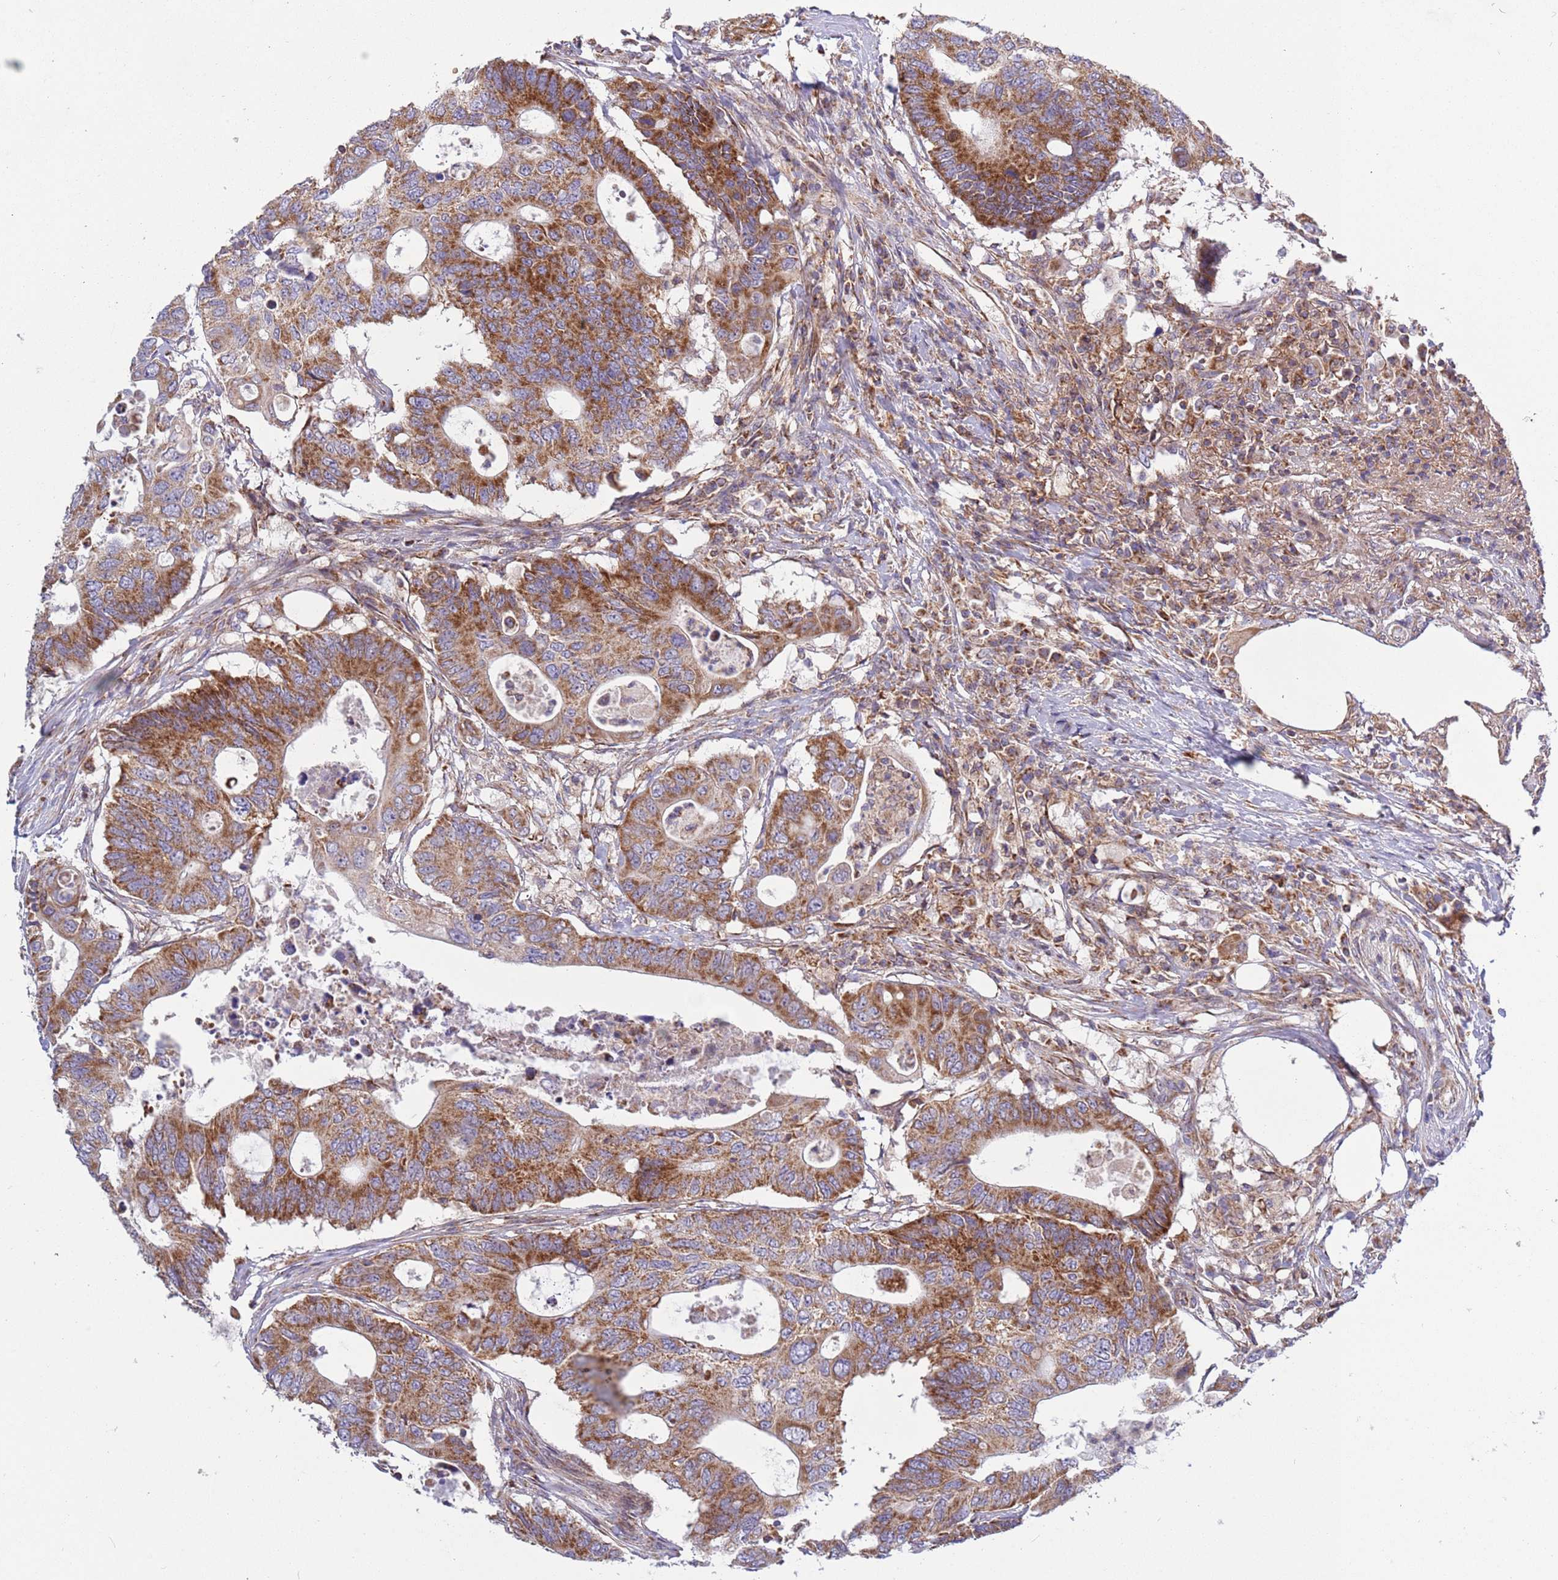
{"staining": {"intensity": "strong", "quantity": "25%-75%", "location": "cytoplasmic/membranous"}, "tissue": "colorectal cancer", "cell_type": "Tumor cells", "image_type": "cancer", "snomed": [{"axis": "morphology", "description": "Adenocarcinoma, NOS"}, {"axis": "topography", "description": "Colon"}], "caption": "Tumor cells show high levels of strong cytoplasmic/membranous expression in about 25%-75% of cells in colorectal cancer.", "gene": "IRS4", "patient": {"sex": "male", "age": 71}}